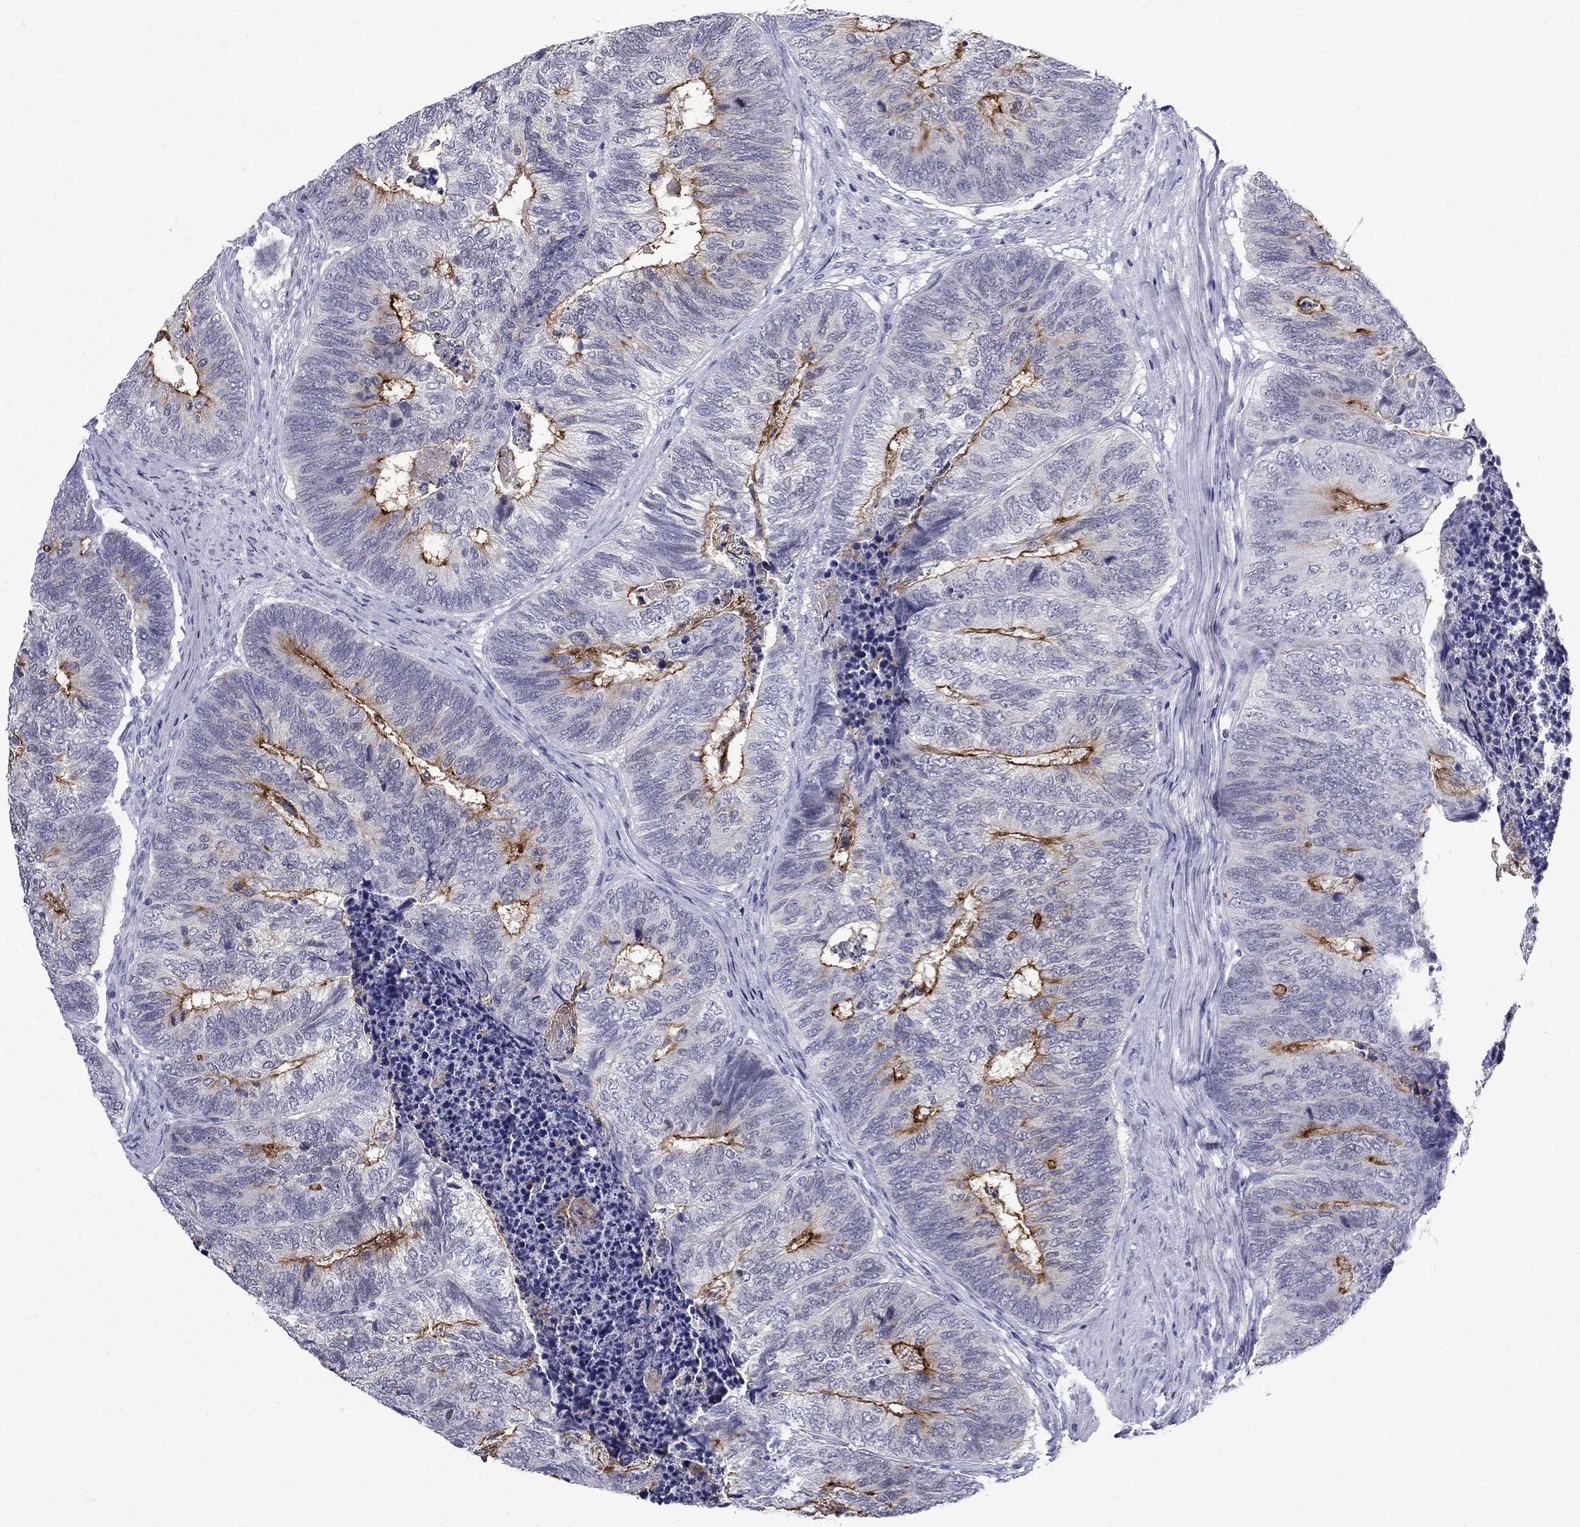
{"staining": {"intensity": "strong", "quantity": "25%-75%", "location": "cytoplasmic/membranous"}, "tissue": "colorectal cancer", "cell_type": "Tumor cells", "image_type": "cancer", "snomed": [{"axis": "morphology", "description": "Adenocarcinoma, NOS"}, {"axis": "topography", "description": "Colon"}], "caption": "Approximately 25%-75% of tumor cells in colorectal cancer (adenocarcinoma) show strong cytoplasmic/membranous protein staining as visualized by brown immunohistochemical staining.", "gene": "C4orf19", "patient": {"sex": "female", "age": 67}}